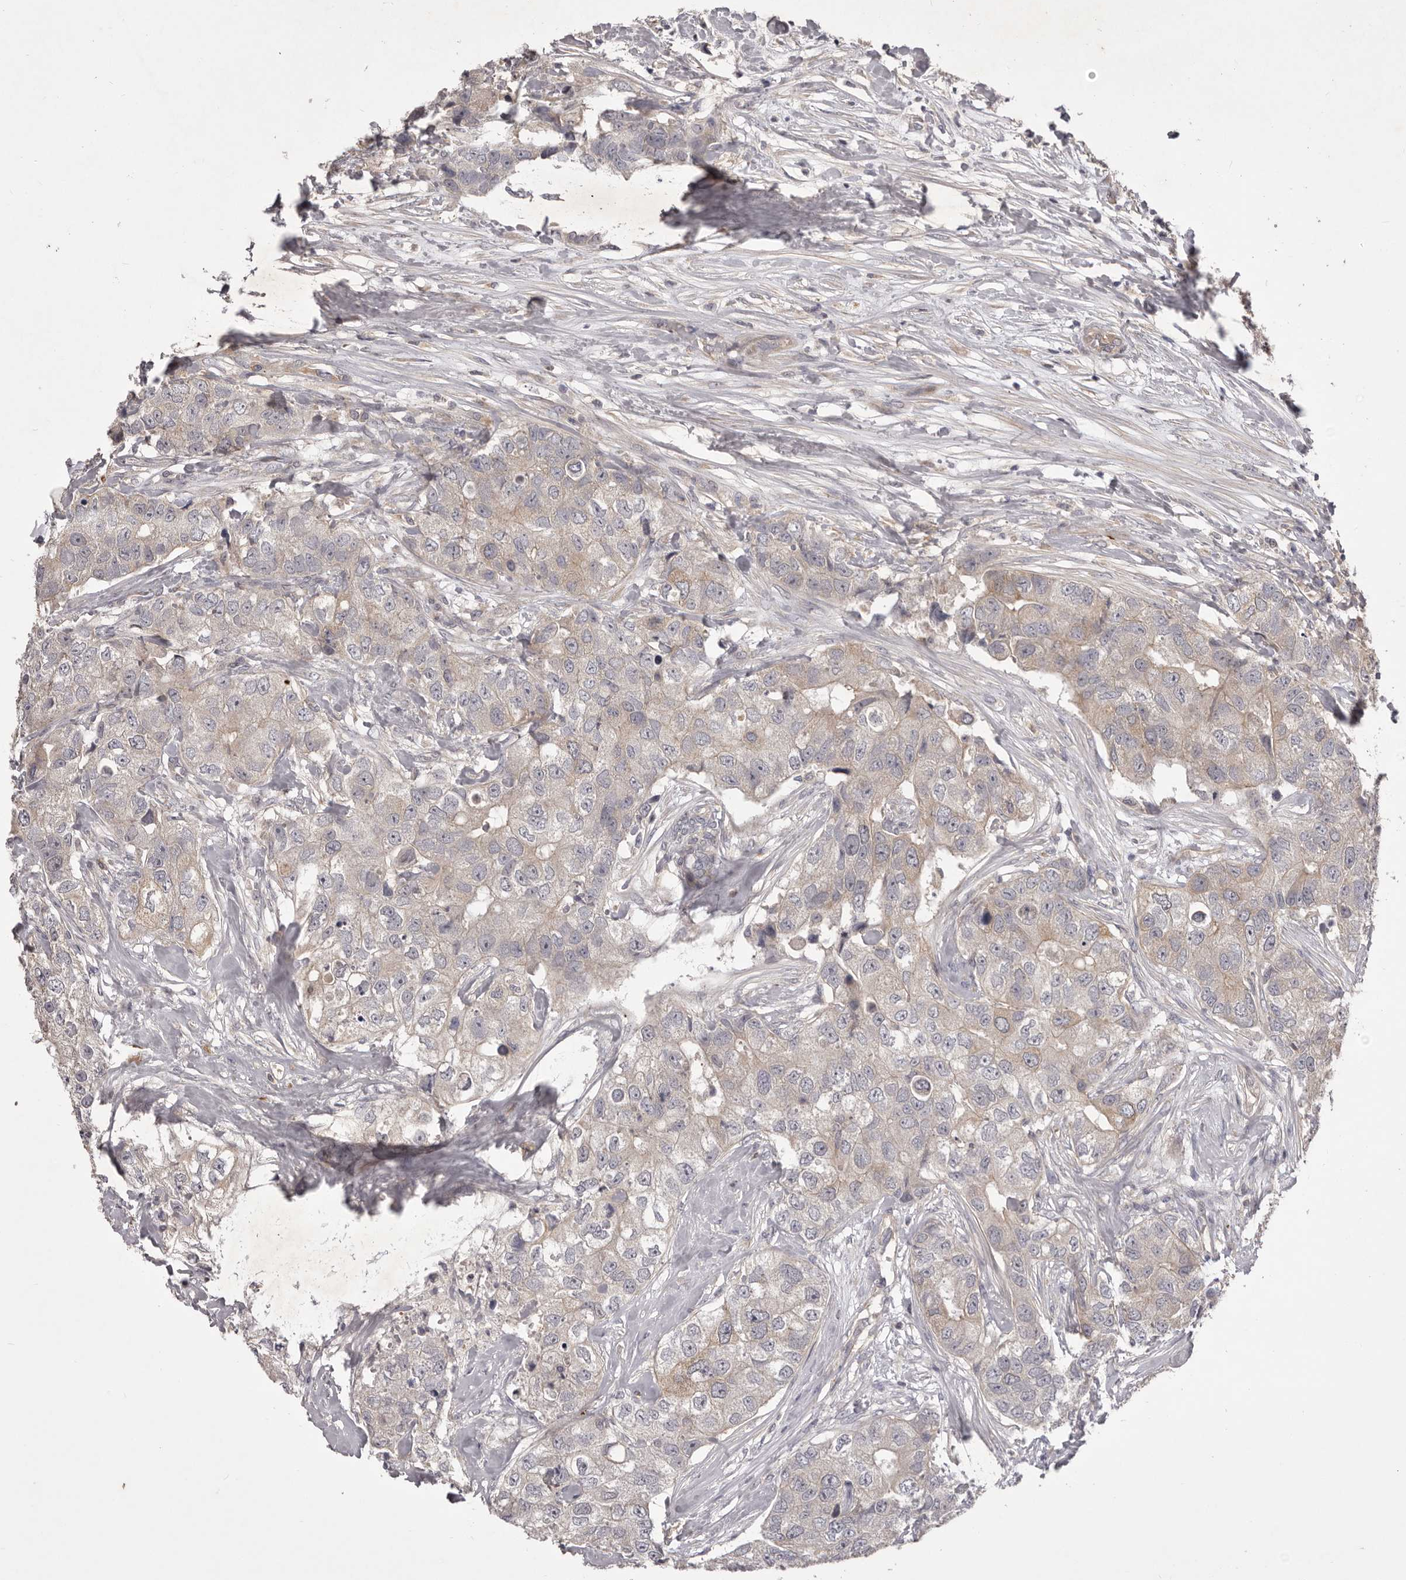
{"staining": {"intensity": "negative", "quantity": "none", "location": "none"}, "tissue": "breast cancer", "cell_type": "Tumor cells", "image_type": "cancer", "snomed": [{"axis": "morphology", "description": "Duct carcinoma"}, {"axis": "topography", "description": "Breast"}], "caption": "Breast cancer (invasive ductal carcinoma) was stained to show a protein in brown. There is no significant positivity in tumor cells.", "gene": "PNRC1", "patient": {"sex": "female", "age": 62}}